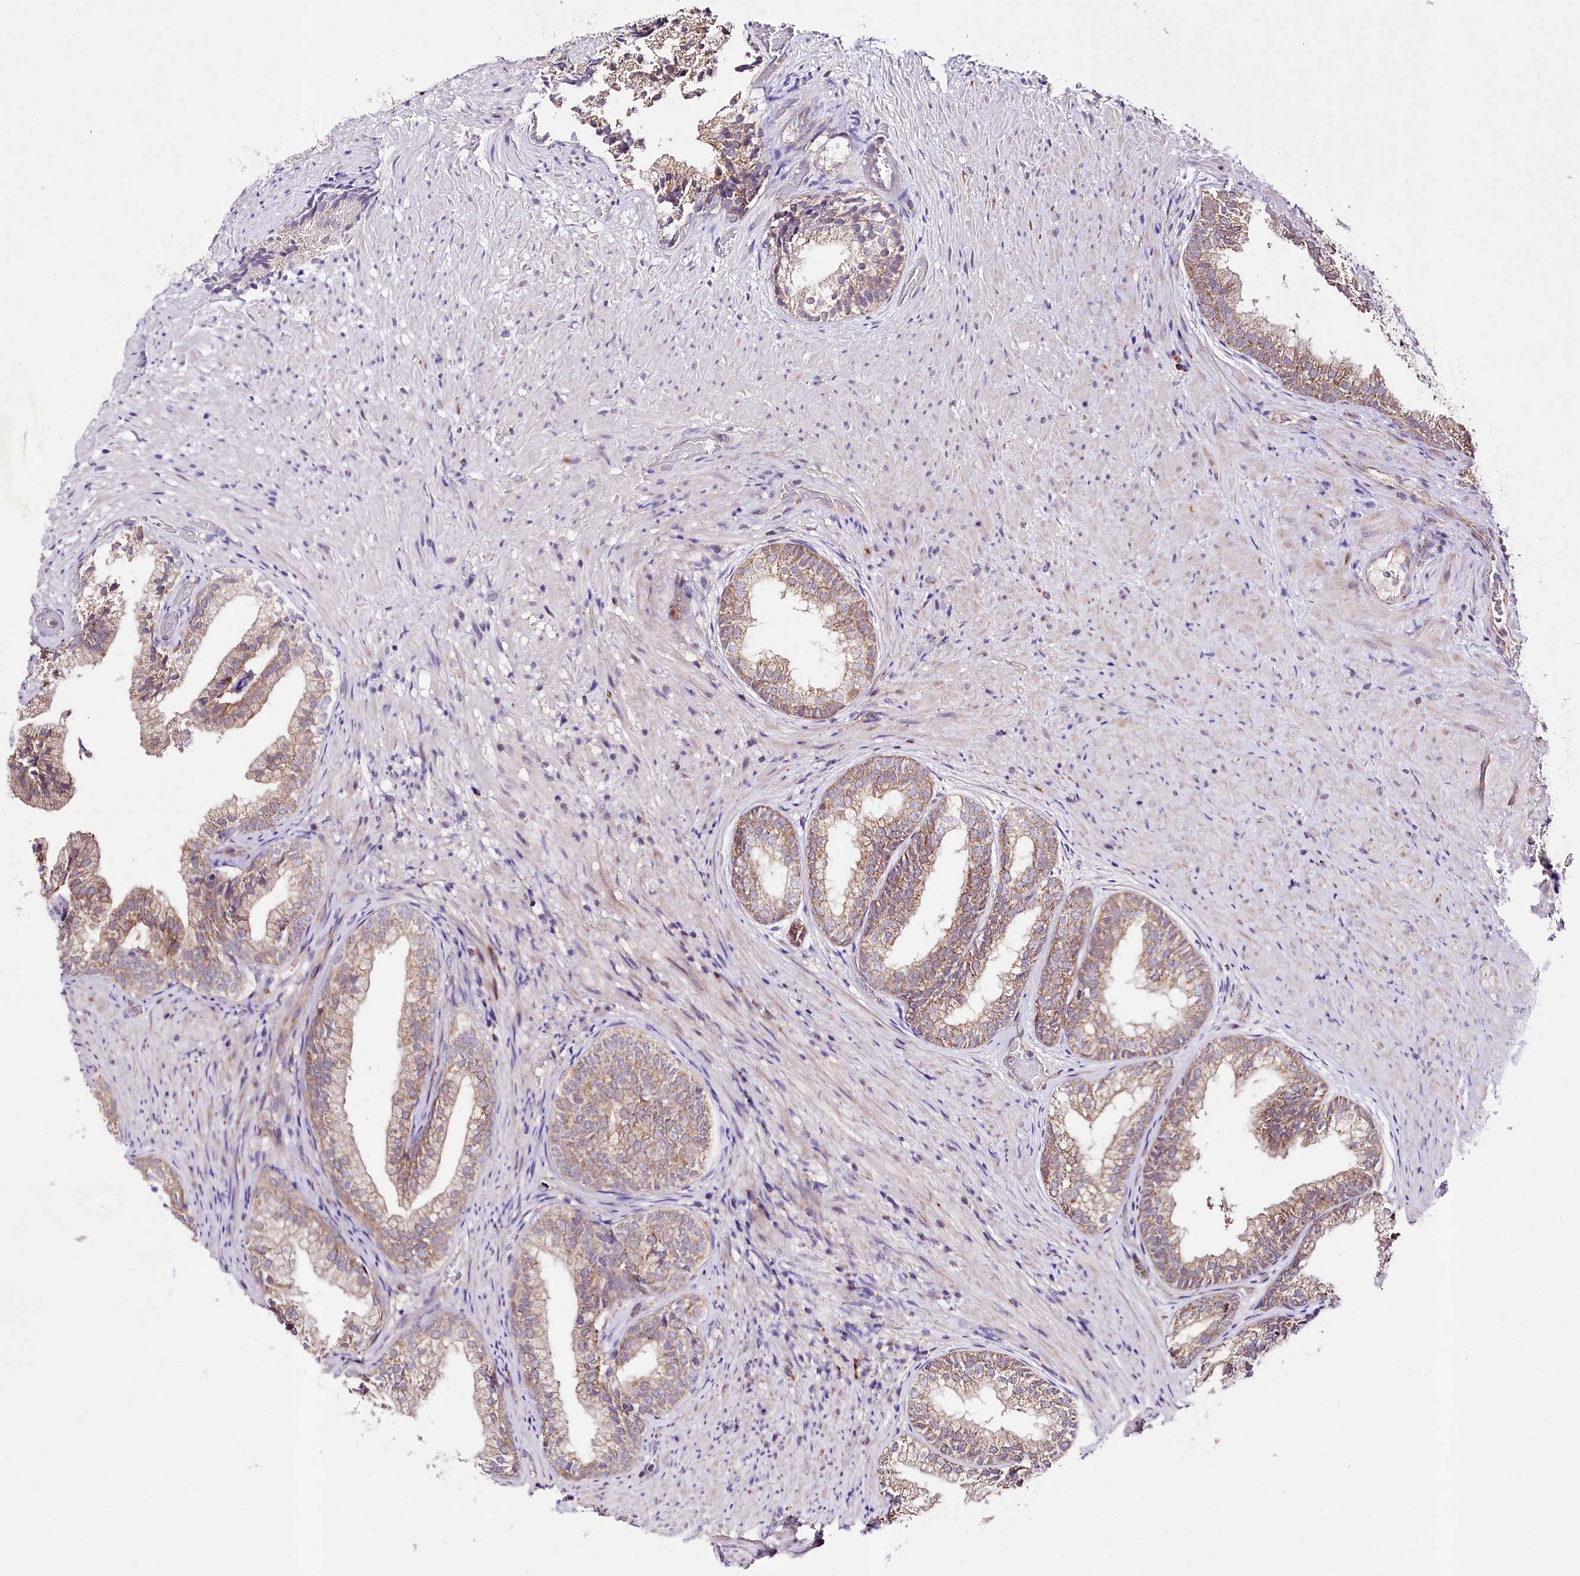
{"staining": {"intensity": "moderate", "quantity": ">75%", "location": "cytoplasmic/membranous"}, "tissue": "prostate", "cell_type": "Glandular cells", "image_type": "normal", "snomed": [{"axis": "morphology", "description": "Normal tissue, NOS"}, {"axis": "topography", "description": "Prostate"}], "caption": "IHC micrograph of benign prostate: prostate stained using immunohistochemistry reveals medium levels of moderate protein expression localized specifically in the cytoplasmic/membranous of glandular cells, appearing as a cytoplasmic/membranous brown color.", "gene": "ATE1", "patient": {"sex": "male", "age": 76}}